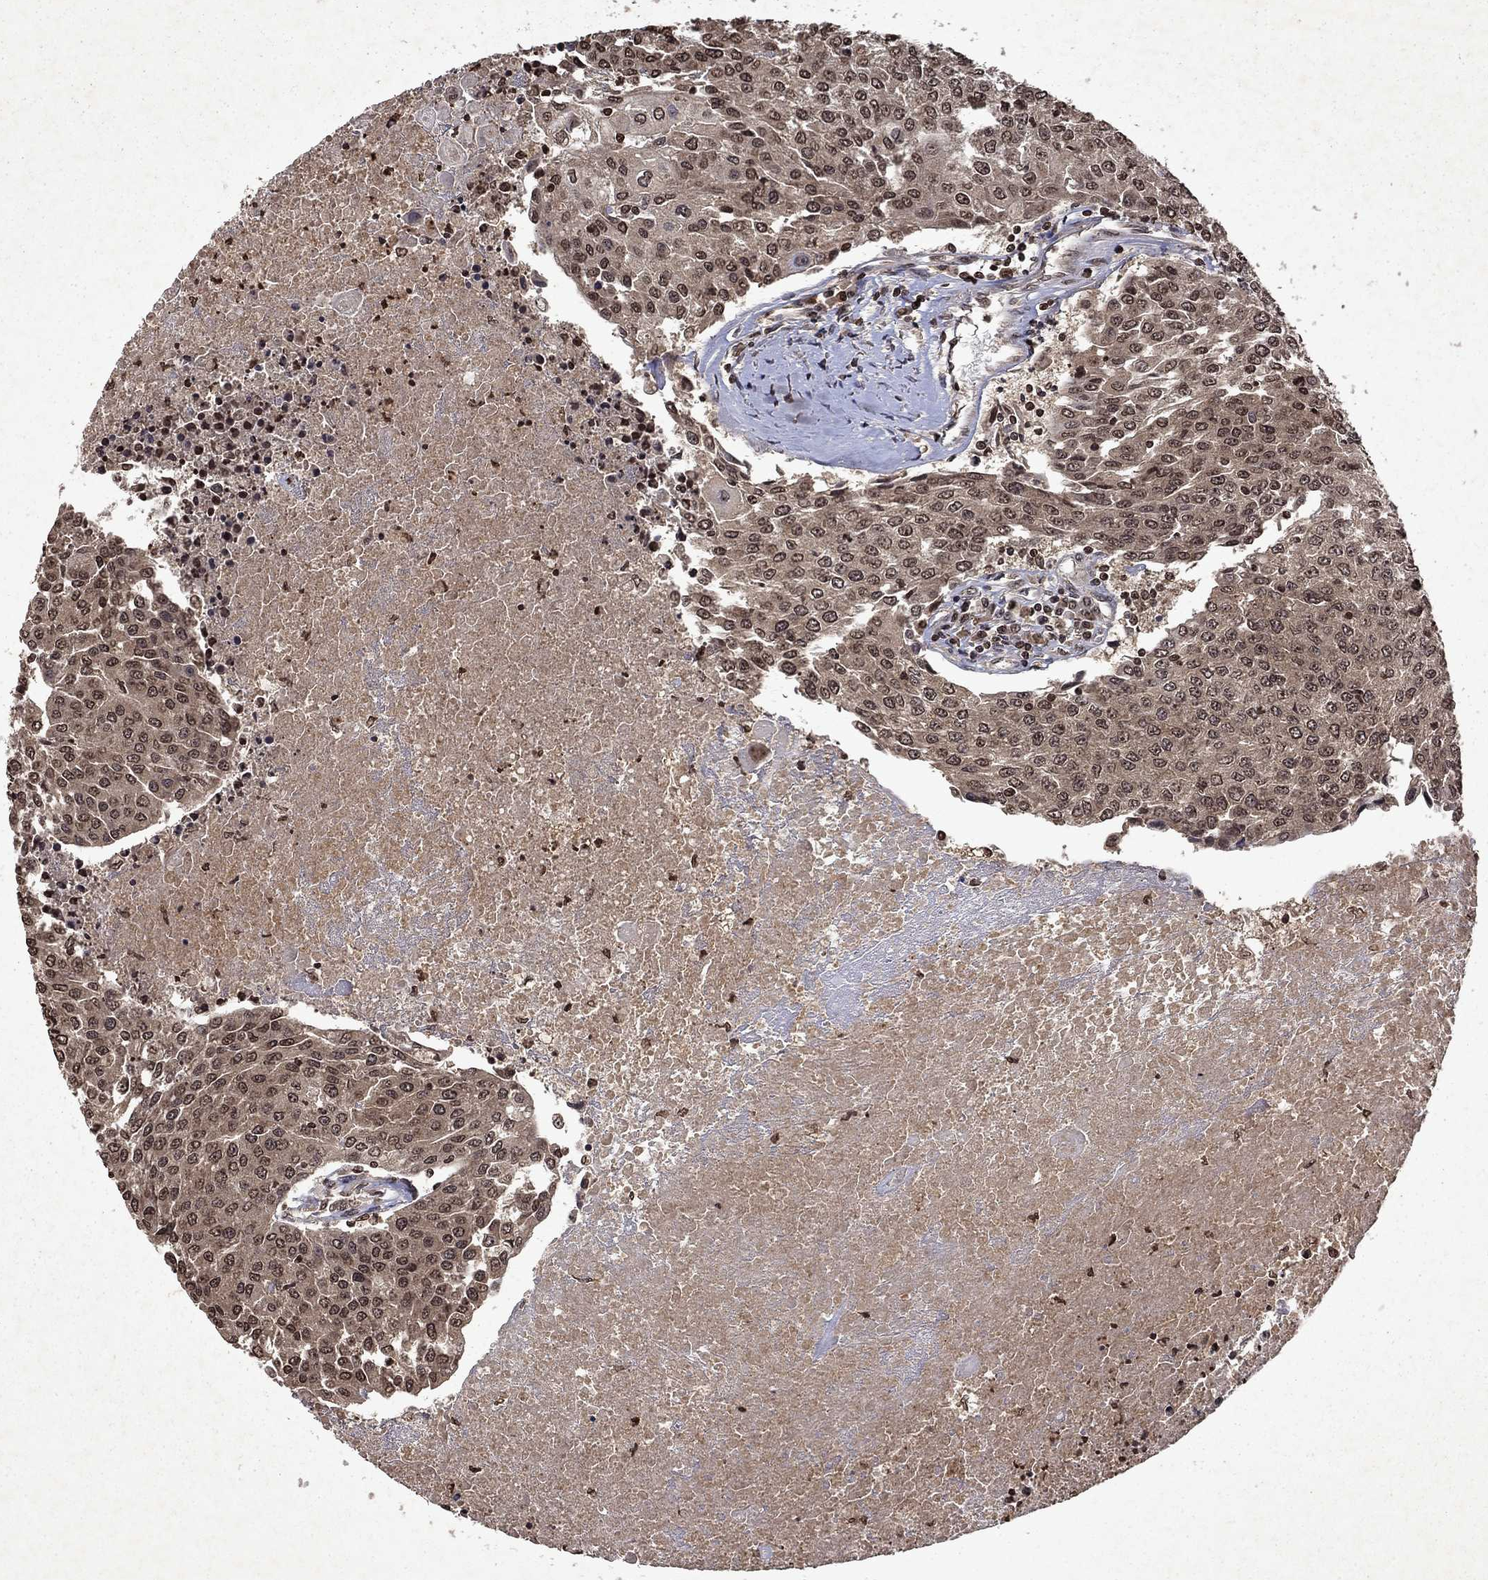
{"staining": {"intensity": "moderate", "quantity": ">75%", "location": "cytoplasmic/membranous,nuclear"}, "tissue": "urothelial cancer", "cell_type": "Tumor cells", "image_type": "cancer", "snomed": [{"axis": "morphology", "description": "Urothelial carcinoma, High grade"}, {"axis": "topography", "description": "Urinary bladder"}], "caption": "A high-resolution photomicrograph shows immunohistochemistry staining of urothelial cancer, which exhibits moderate cytoplasmic/membranous and nuclear positivity in approximately >75% of tumor cells. The staining is performed using DAB brown chromogen to label protein expression. The nuclei are counter-stained blue using hematoxylin.", "gene": "PIN4", "patient": {"sex": "female", "age": 85}}